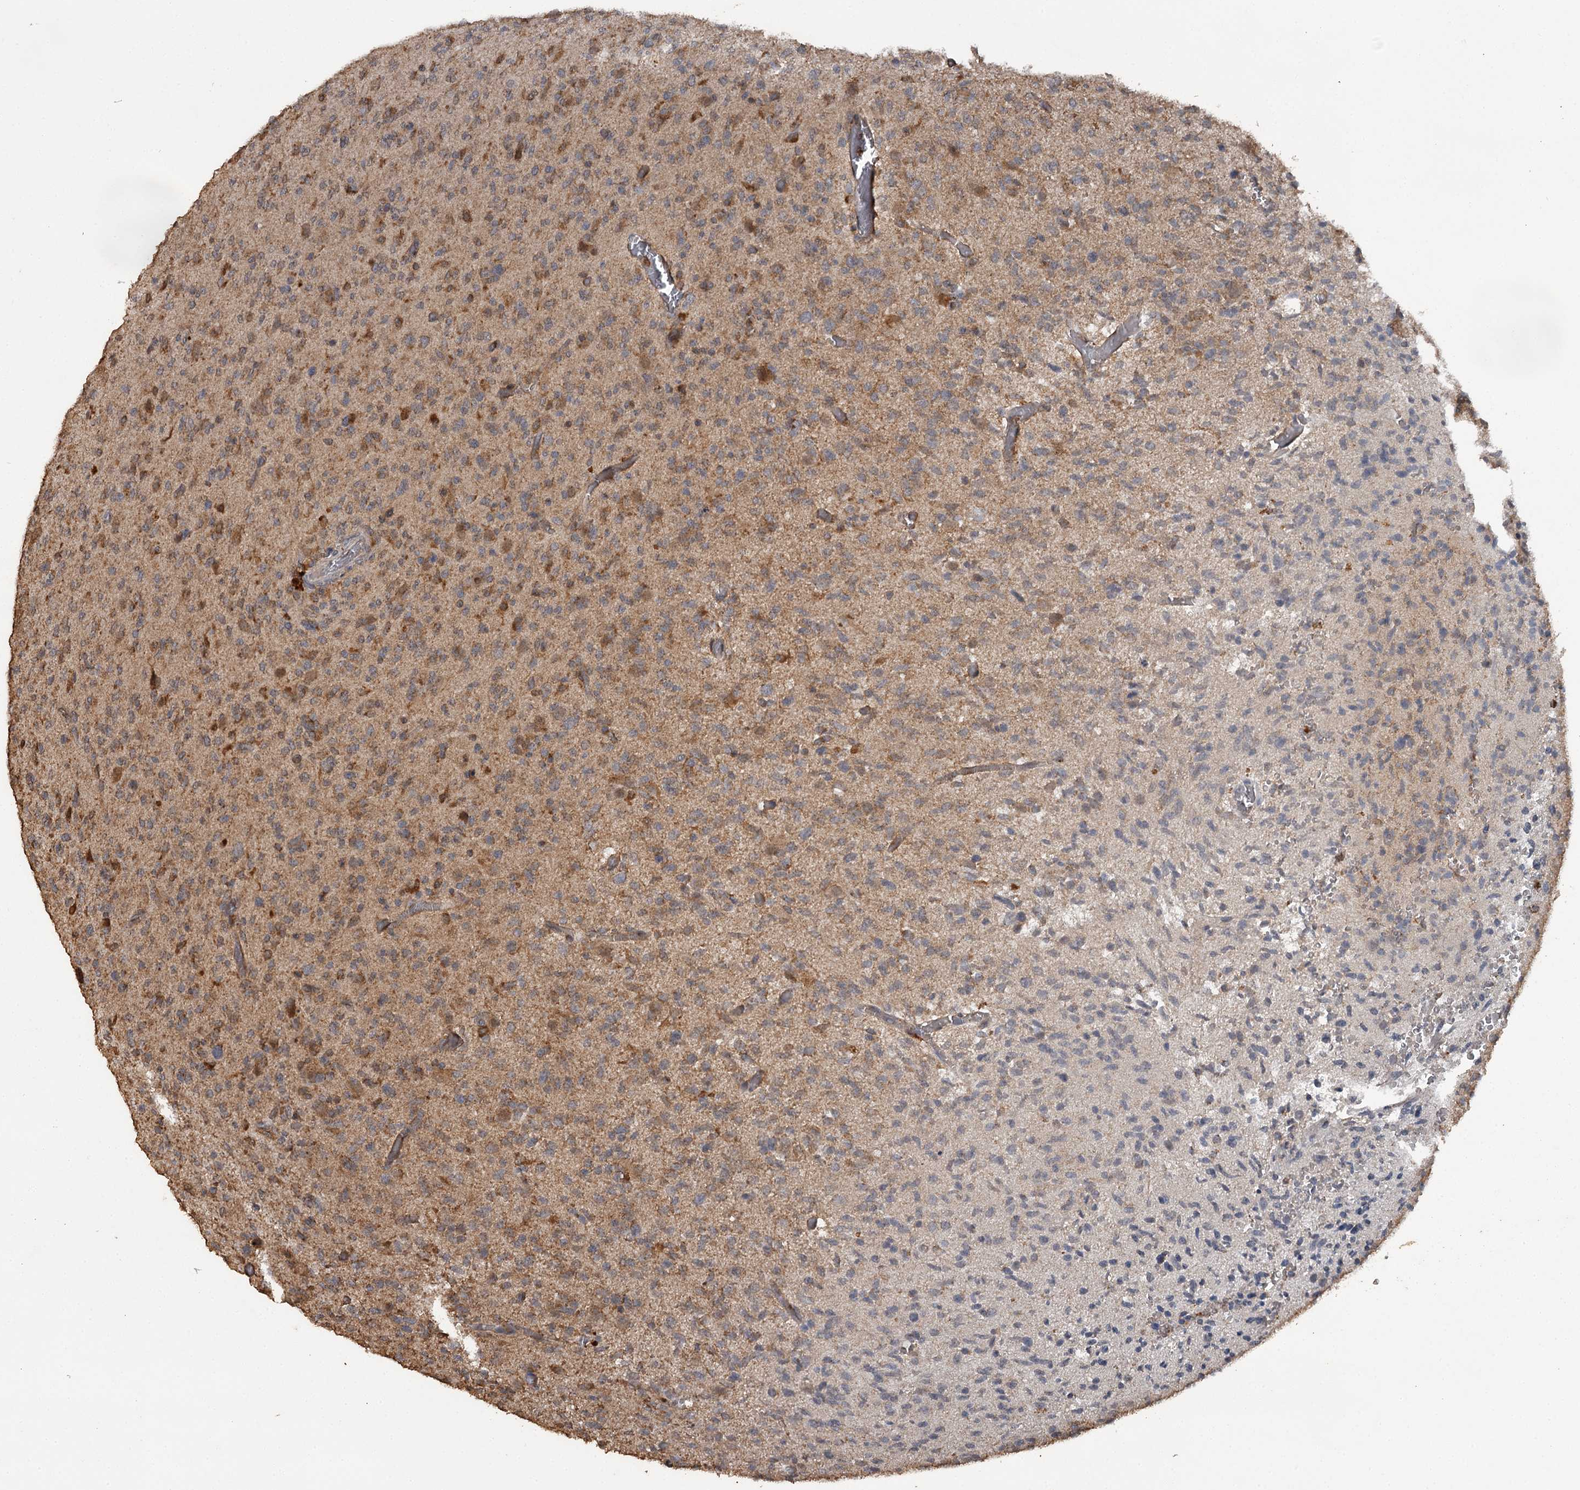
{"staining": {"intensity": "moderate", "quantity": "25%-75%", "location": "cytoplasmic/membranous"}, "tissue": "glioma", "cell_type": "Tumor cells", "image_type": "cancer", "snomed": [{"axis": "morphology", "description": "Glioma, malignant, High grade"}, {"axis": "topography", "description": "Brain"}], "caption": "High-magnification brightfield microscopy of glioma stained with DAB (3,3'-diaminobenzidine) (brown) and counterstained with hematoxylin (blue). tumor cells exhibit moderate cytoplasmic/membranous staining is present in approximately25%-75% of cells. The staining was performed using DAB, with brown indicating positive protein expression. Nuclei are stained blue with hematoxylin.", "gene": "WIPI1", "patient": {"sex": "female", "age": 57}}